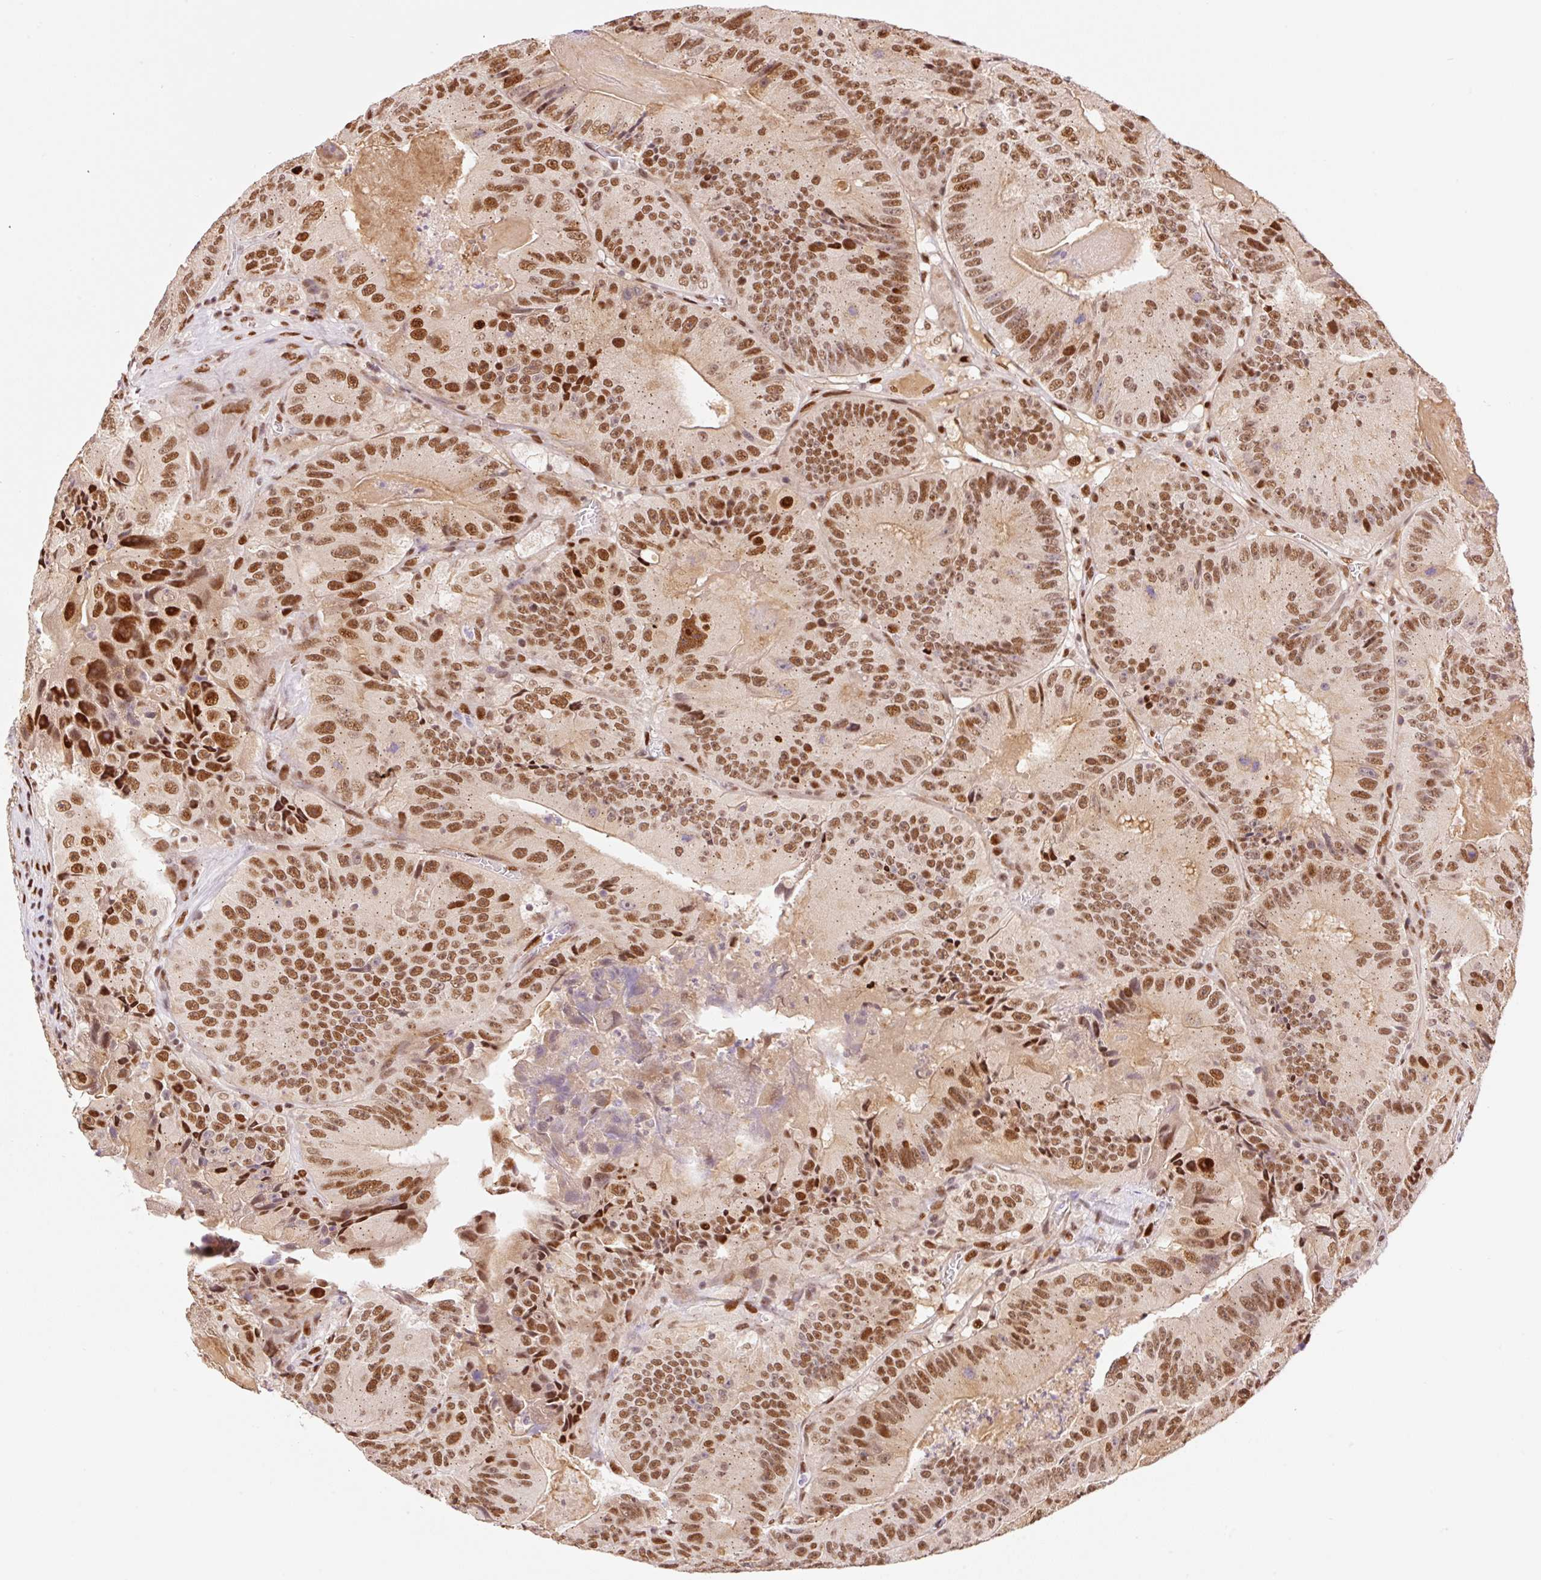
{"staining": {"intensity": "moderate", "quantity": ">75%", "location": "nuclear"}, "tissue": "colorectal cancer", "cell_type": "Tumor cells", "image_type": "cancer", "snomed": [{"axis": "morphology", "description": "Adenocarcinoma, NOS"}, {"axis": "topography", "description": "Colon"}], "caption": "Protein expression analysis of human colorectal adenocarcinoma reveals moderate nuclear expression in about >75% of tumor cells.", "gene": "GPR139", "patient": {"sex": "female", "age": 86}}